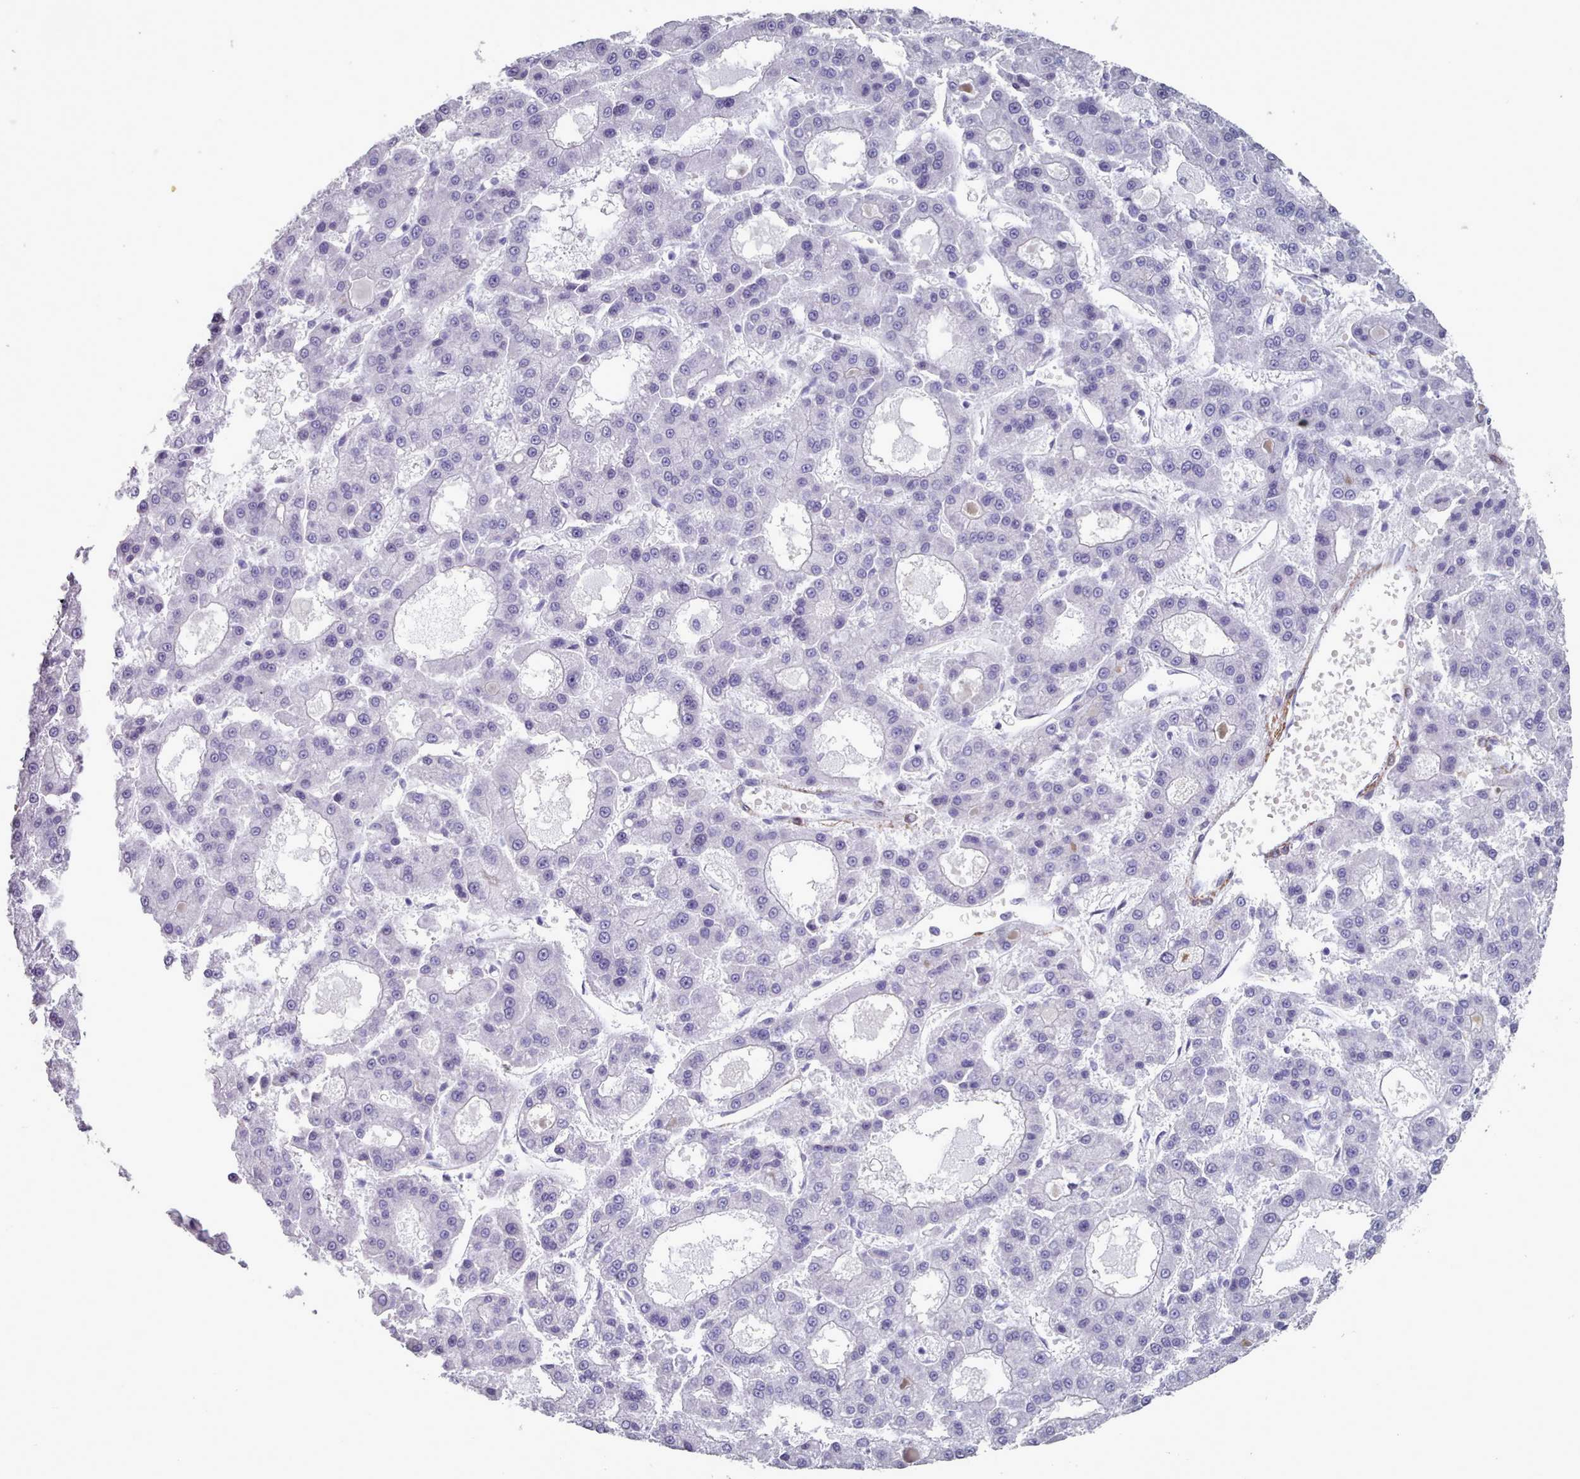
{"staining": {"intensity": "negative", "quantity": "none", "location": "none"}, "tissue": "liver cancer", "cell_type": "Tumor cells", "image_type": "cancer", "snomed": [{"axis": "morphology", "description": "Carcinoma, Hepatocellular, NOS"}, {"axis": "topography", "description": "Liver"}], "caption": "DAB (3,3'-diaminobenzidine) immunohistochemical staining of human liver hepatocellular carcinoma reveals no significant expression in tumor cells. (DAB IHC visualized using brightfield microscopy, high magnification).", "gene": "FPGS", "patient": {"sex": "male", "age": 70}}